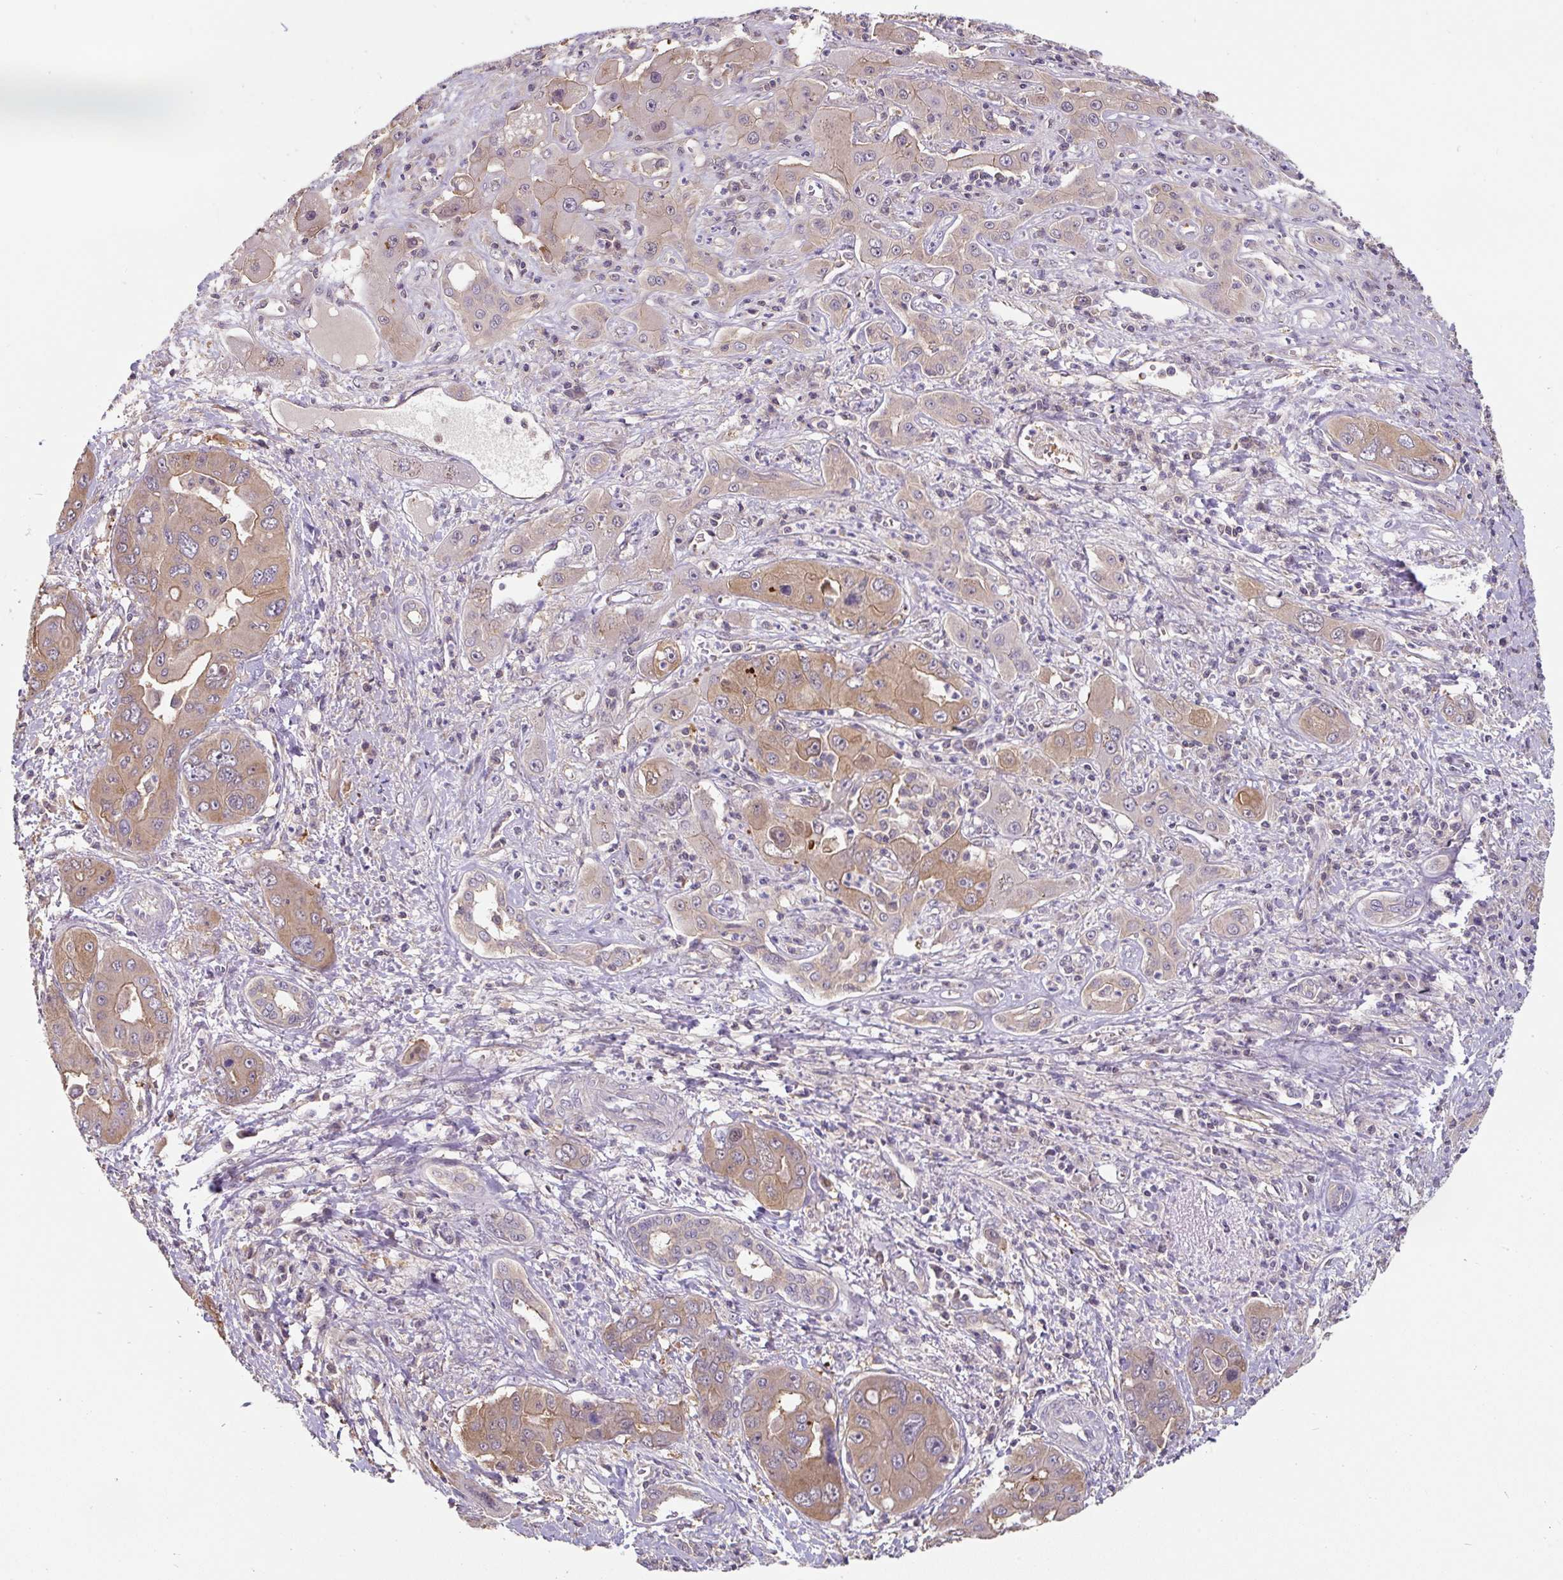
{"staining": {"intensity": "moderate", "quantity": "25%-75%", "location": "cytoplasmic/membranous"}, "tissue": "liver cancer", "cell_type": "Tumor cells", "image_type": "cancer", "snomed": [{"axis": "morphology", "description": "Cholangiocarcinoma"}, {"axis": "topography", "description": "Liver"}], "caption": "Immunohistochemistry (IHC) histopathology image of human liver cancer stained for a protein (brown), which displays medium levels of moderate cytoplasmic/membranous staining in approximately 25%-75% of tumor cells.", "gene": "ST13", "patient": {"sex": "male", "age": 67}}